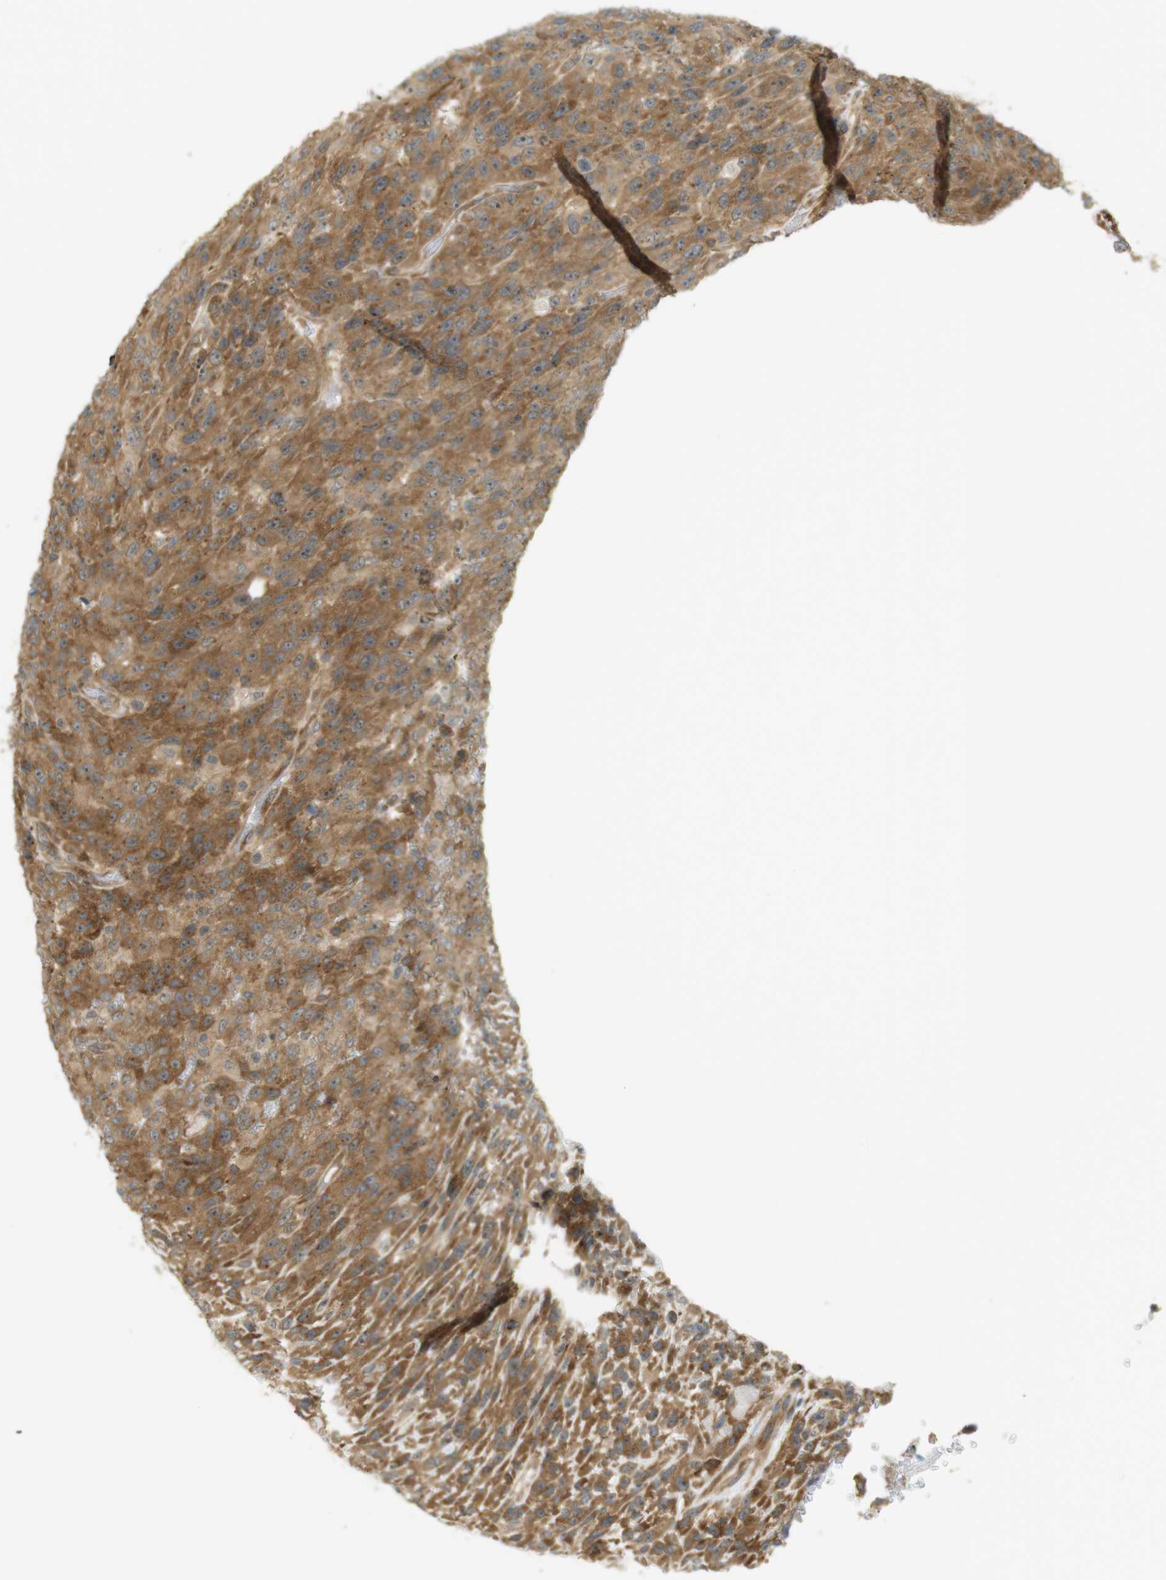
{"staining": {"intensity": "moderate", "quantity": ">75%", "location": "cytoplasmic/membranous,nuclear"}, "tissue": "urothelial cancer", "cell_type": "Tumor cells", "image_type": "cancer", "snomed": [{"axis": "morphology", "description": "Urothelial carcinoma, High grade"}, {"axis": "topography", "description": "Urinary bladder"}], "caption": "This image displays immunohistochemistry (IHC) staining of human urothelial cancer, with medium moderate cytoplasmic/membranous and nuclear positivity in about >75% of tumor cells.", "gene": "PA2G4", "patient": {"sex": "male", "age": 66}}